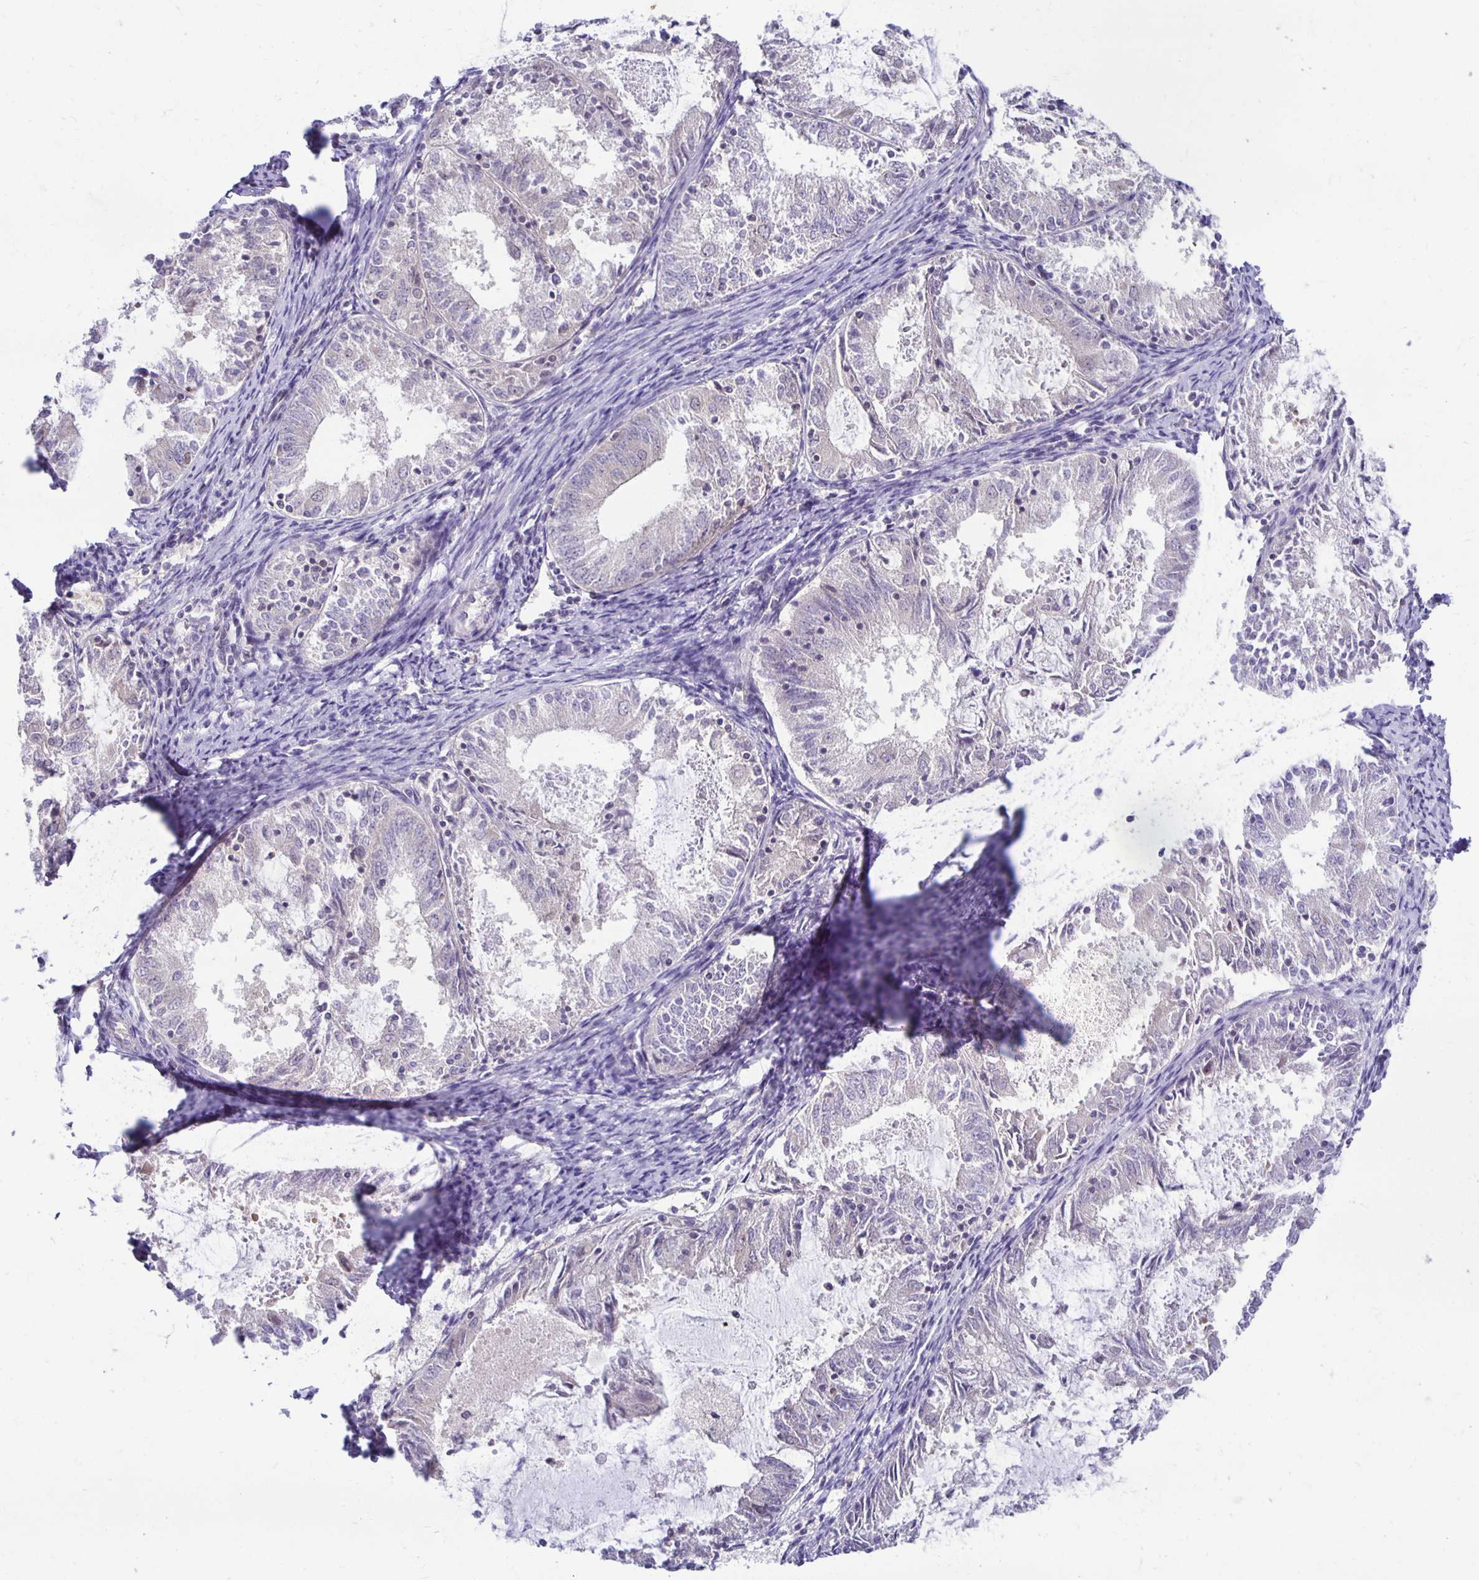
{"staining": {"intensity": "negative", "quantity": "none", "location": "none"}, "tissue": "endometrial cancer", "cell_type": "Tumor cells", "image_type": "cancer", "snomed": [{"axis": "morphology", "description": "Adenocarcinoma, NOS"}, {"axis": "topography", "description": "Endometrium"}], "caption": "The immunohistochemistry (IHC) image has no significant expression in tumor cells of endometrial adenocarcinoma tissue. (Stains: DAB (3,3'-diaminobenzidine) immunohistochemistry (IHC) with hematoxylin counter stain, Microscopy: brightfield microscopy at high magnification).", "gene": "MIEN1", "patient": {"sex": "female", "age": 57}}